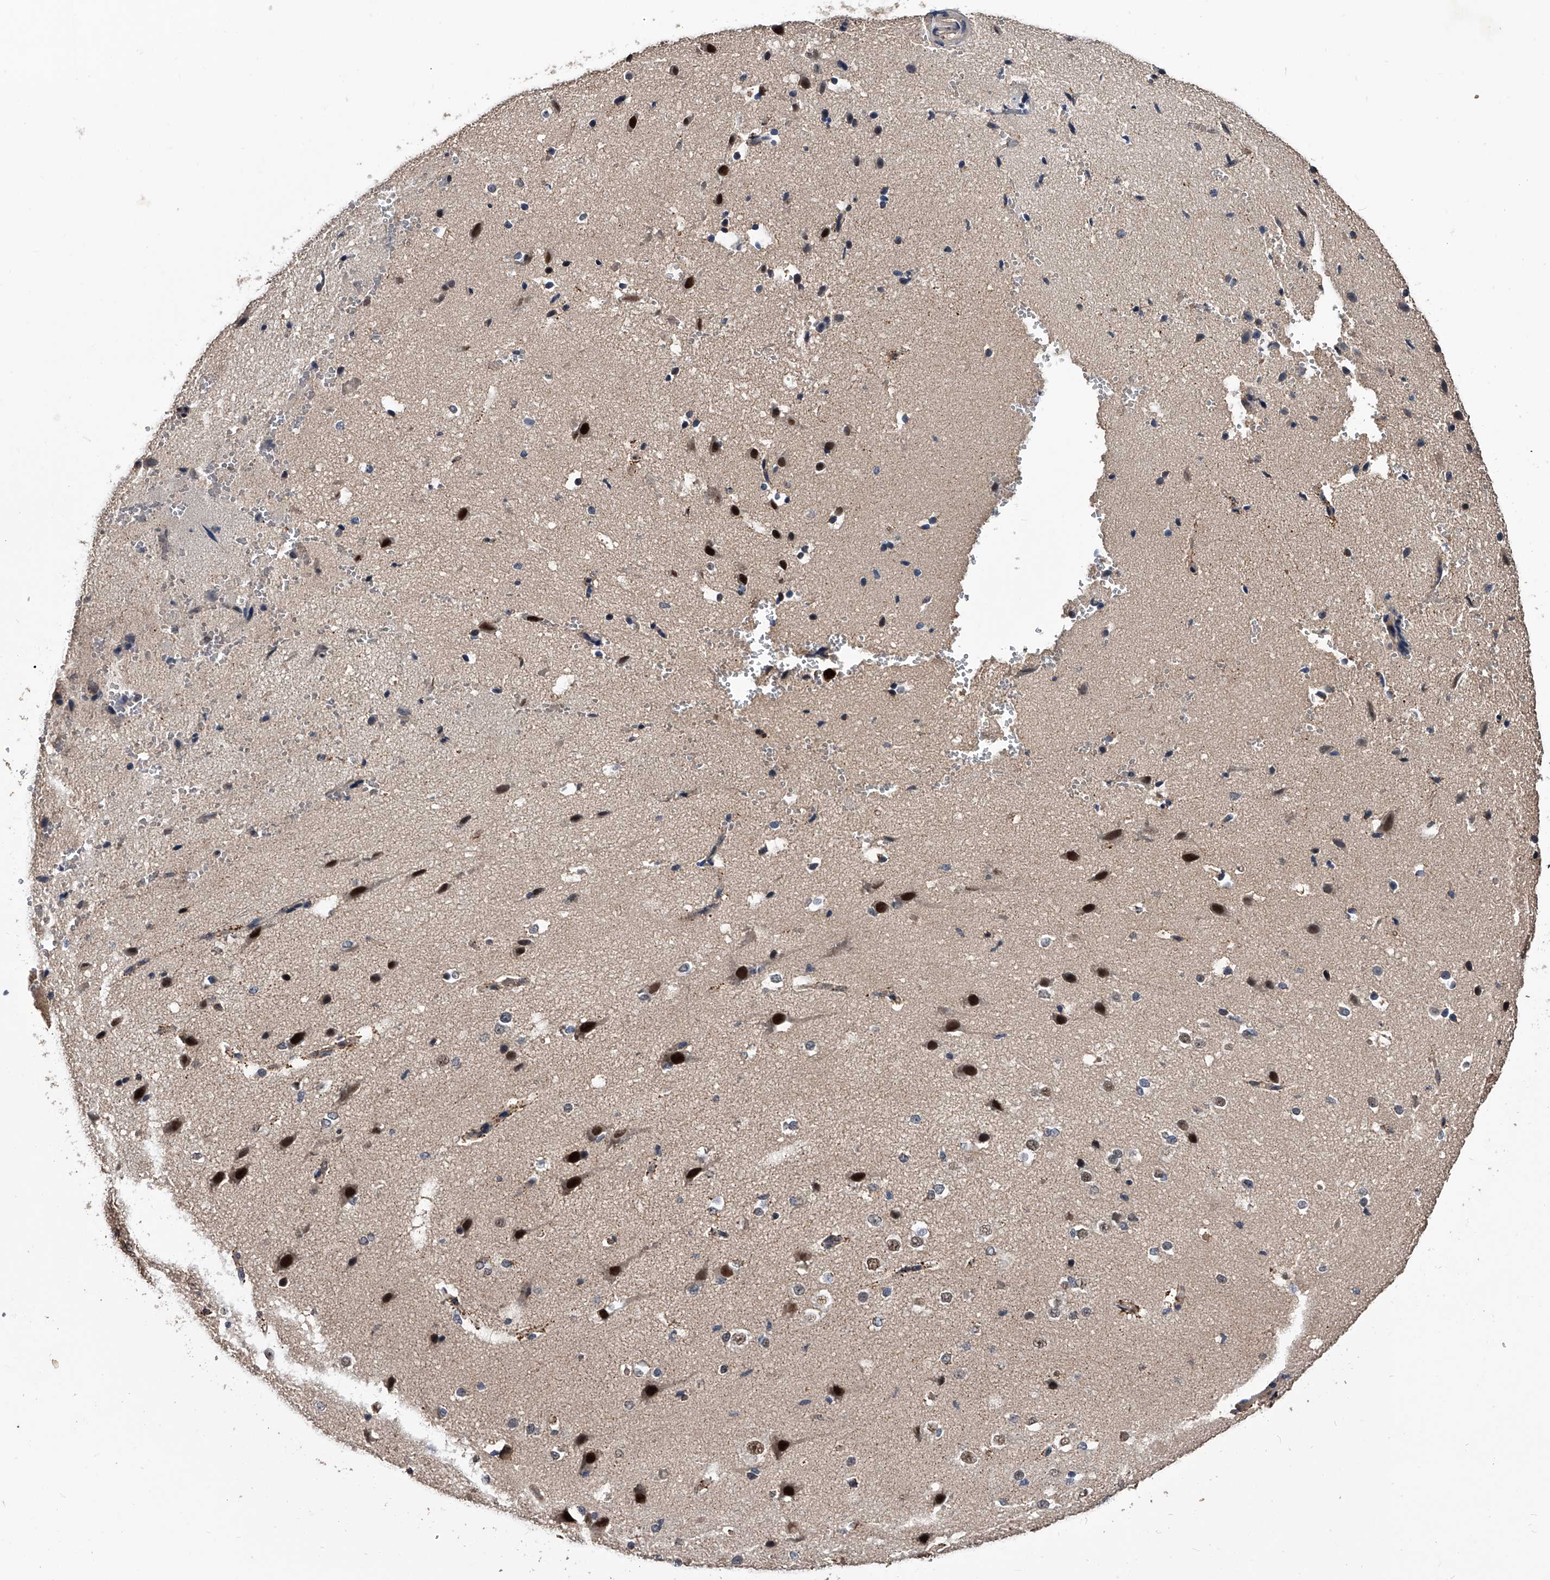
{"staining": {"intensity": "weak", "quantity": ">75%", "location": "cytoplasmic/membranous"}, "tissue": "cerebral cortex", "cell_type": "Endothelial cells", "image_type": "normal", "snomed": [{"axis": "morphology", "description": "Normal tissue, NOS"}, {"axis": "morphology", "description": "Developmental malformation"}, {"axis": "topography", "description": "Cerebral cortex"}], "caption": "Immunohistochemistry image of normal cerebral cortex: cerebral cortex stained using immunohistochemistry (IHC) demonstrates low levels of weak protein expression localized specifically in the cytoplasmic/membranous of endothelial cells, appearing as a cytoplasmic/membranous brown color.", "gene": "EFCAB7", "patient": {"sex": "female", "age": 30}}